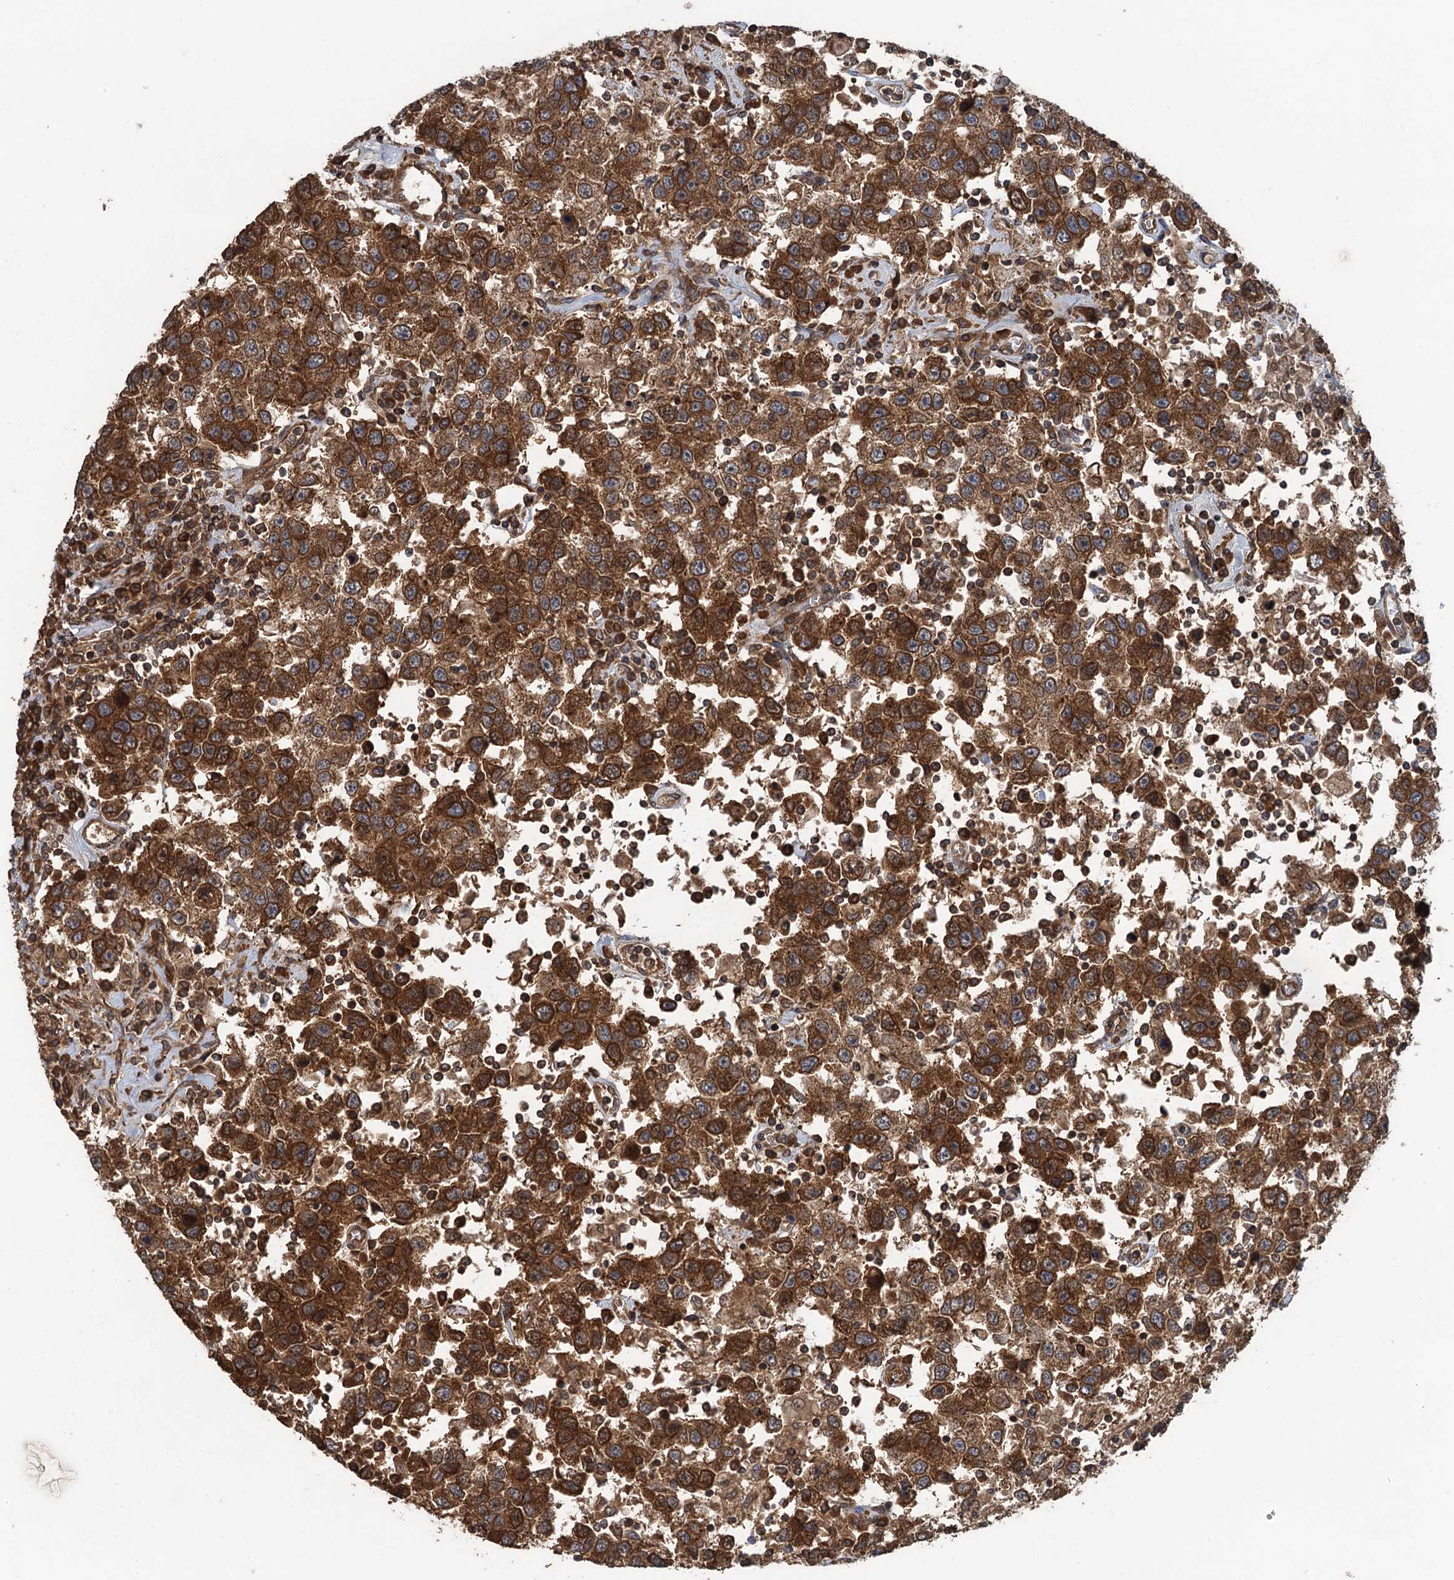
{"staining": {"intensity": "strong", "quantity": ">75%", "location": "cytoplasmic/membranous"}, "tissue": "testis cancer", "cell_type": "Tumor cells", "image_type": "cancer", "snomed": [{"axis": "morphology", "description": "Seminoma, NOS"}, {"axis": "topography", "description": "Testis"}], "caption": "Protein staining of testis cancer (seminoma) tissue exhibits strong cytoplasmic/membranous staining in about >75% of tumor cells.", "gene": "GLE1", "patient": {"sex": "male", "age": 41}}